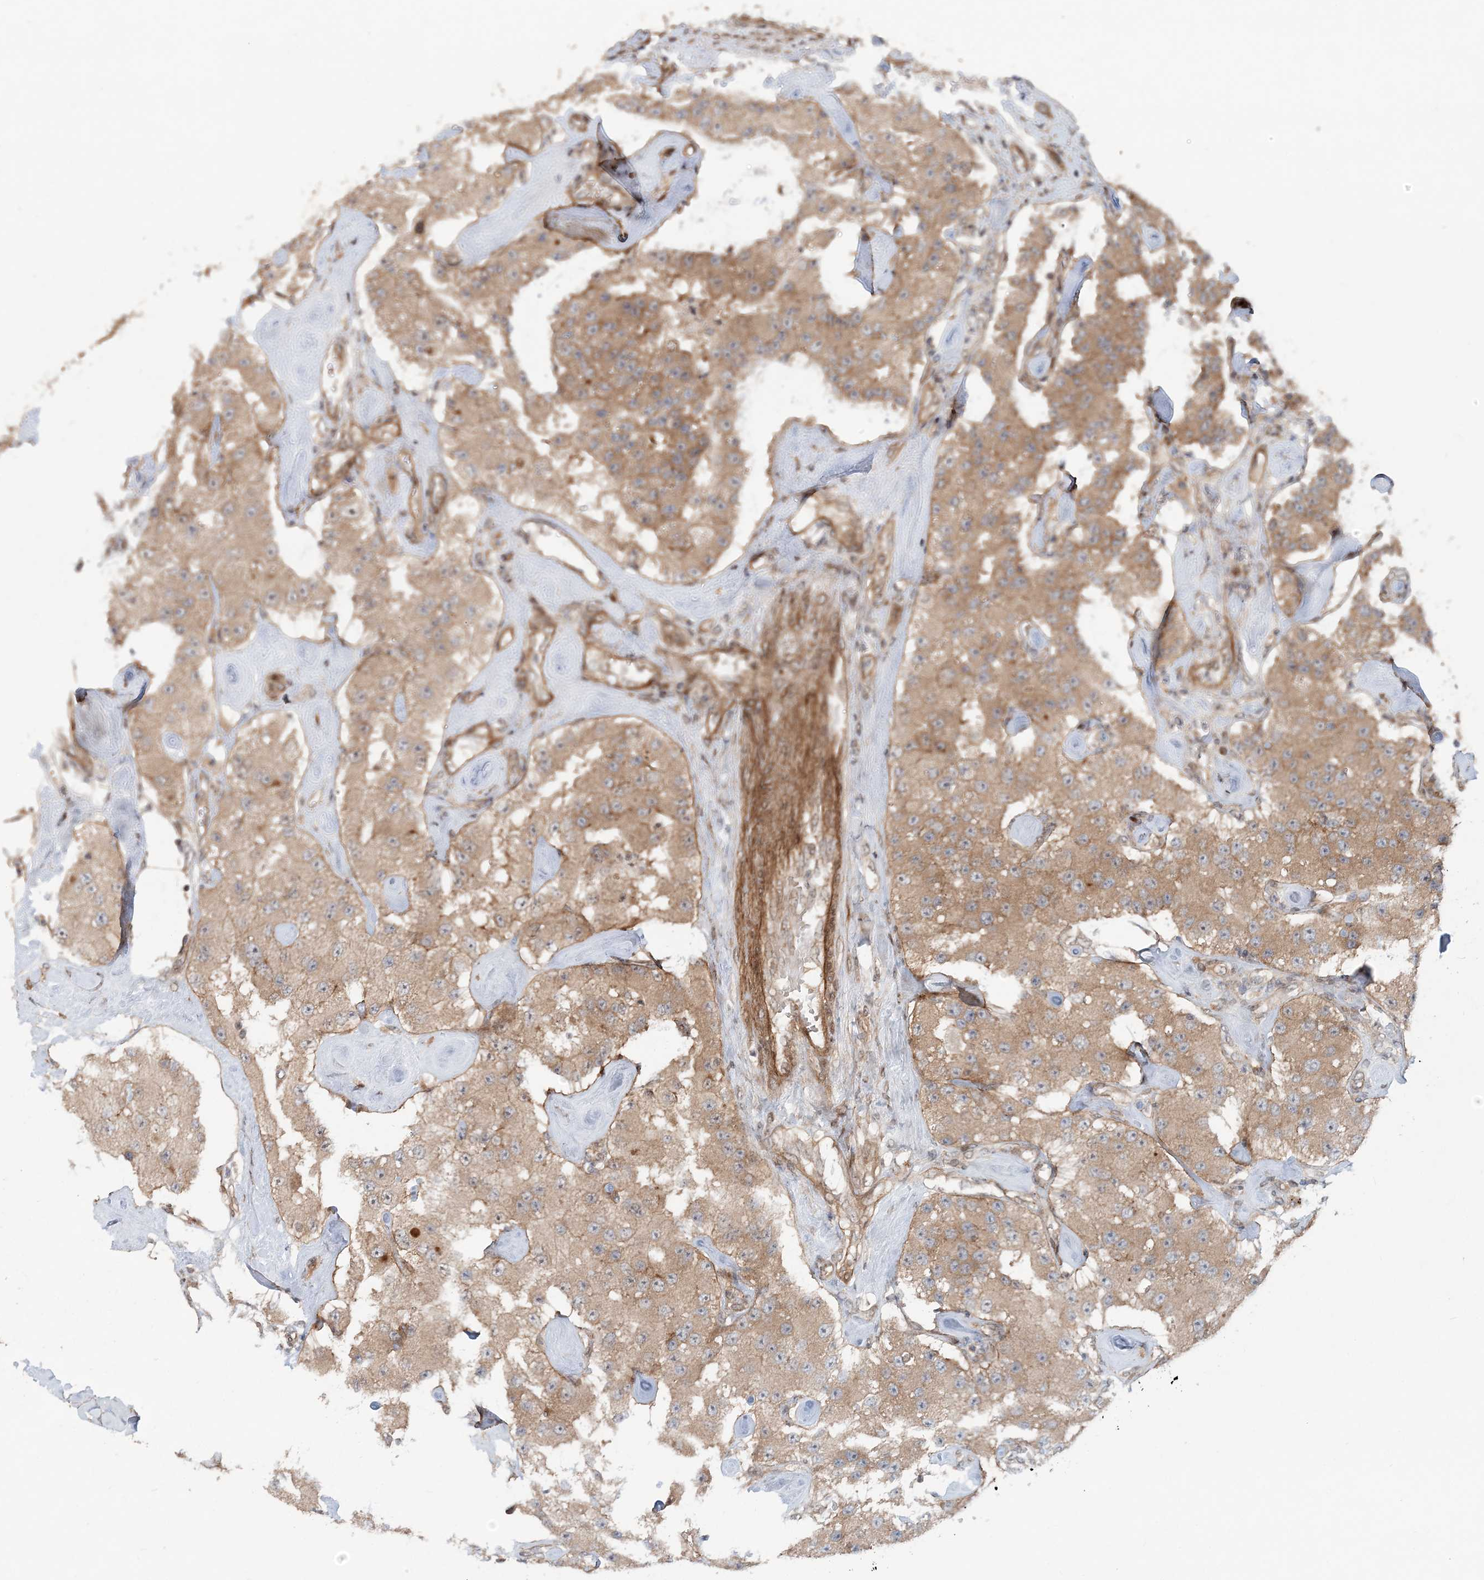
{"staining": {"intensity": "moderate", "quantity": ">75%", "location": "cytoplasmic/membranous"}, "tissue": "carcinoid", "cell_type": "Tumor cells", "image_type": "cancer", "snomed": [{"axis": "morphology", "description": "Carcinoid, malignant, NOS"}, {"axis": "topography", "description": "Pancreas"}], "caption": "Immunohistochemistry of human carcinoid displays medium levels of moderate cytoplasmic/membranous expression in about >75% of tumor cells.", "gene": "GEMIN5", "patient": {"sex": "male", "age": 41}}